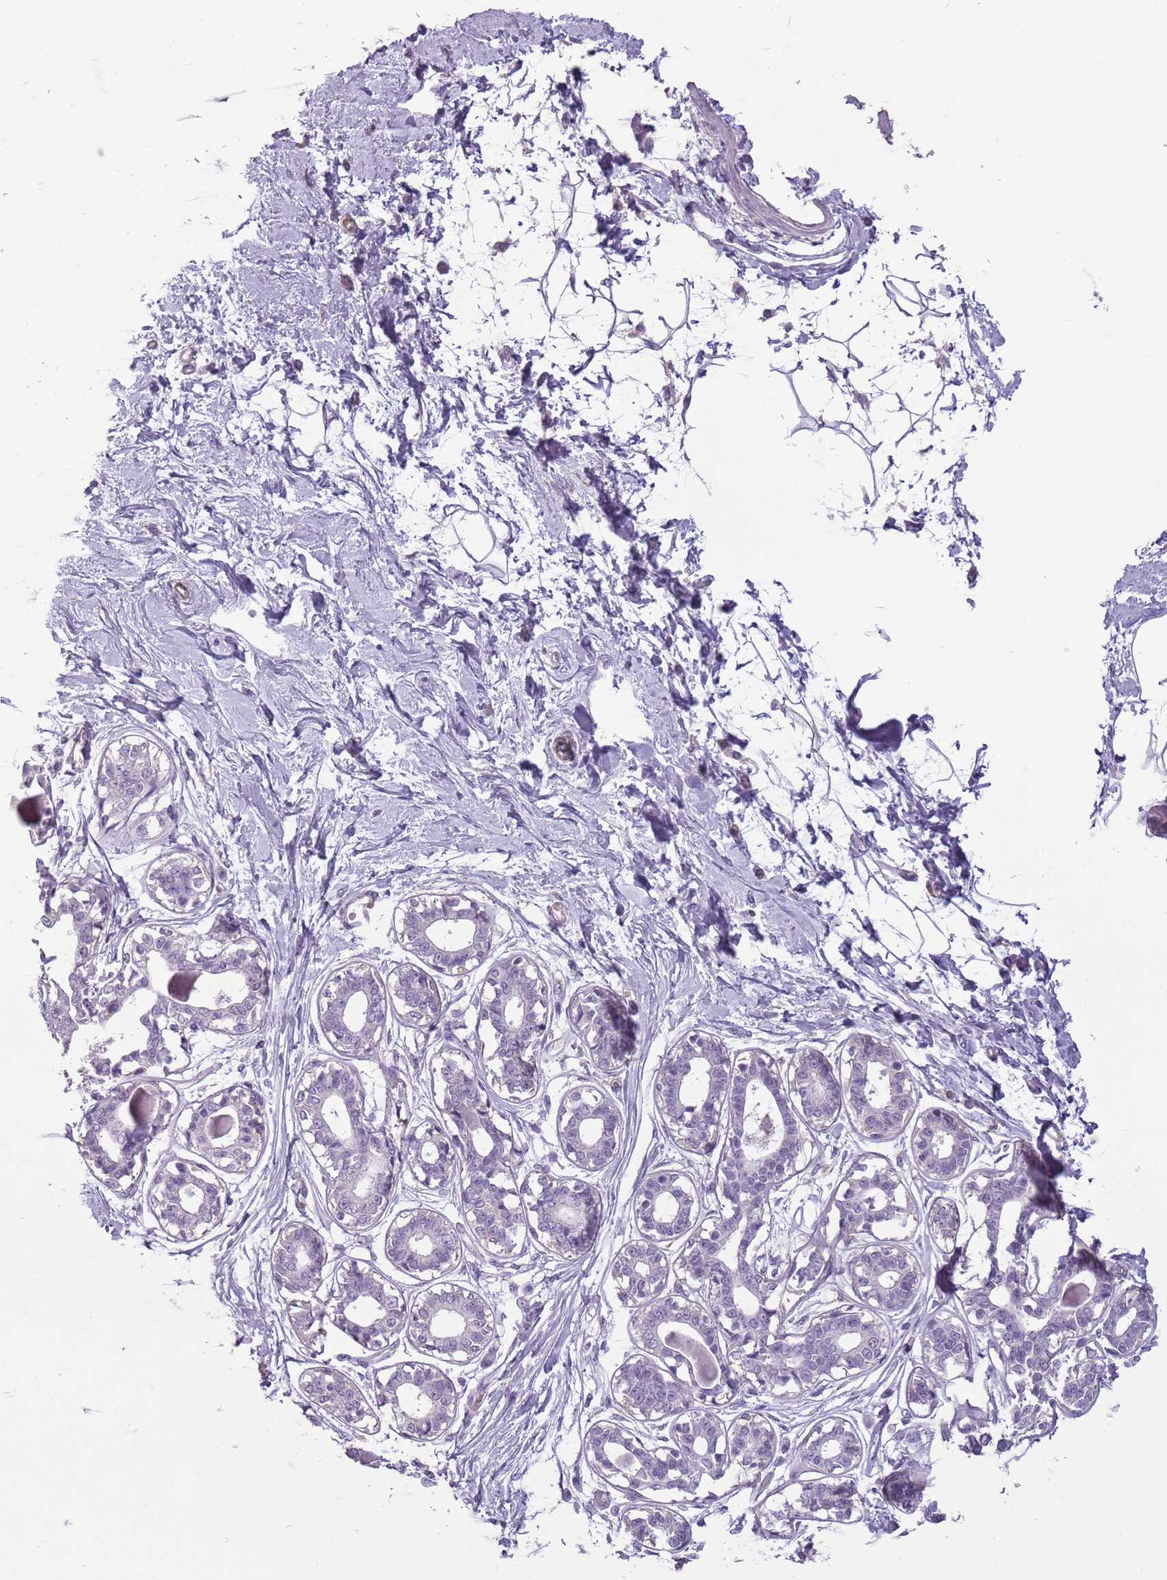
{"staining": {"intensity": "negative", "quantity": "none", "location": "none"}, "tissue": "breast", "cell_type": "Adipocytes", "image_type": "normal", "snomed": [{"axis": "morphology", "description": "Normal tissue, NOS"}, {"axis": "topography", "description": "Breast"}], "caption": "Immunohistochemistry (IHC) photomicrograph of normal breast stained for a protein (brown), which exhibits no expression in adipocytes.", "gene": "CELF6", "patient": {"sex": "female", "age": 45}}